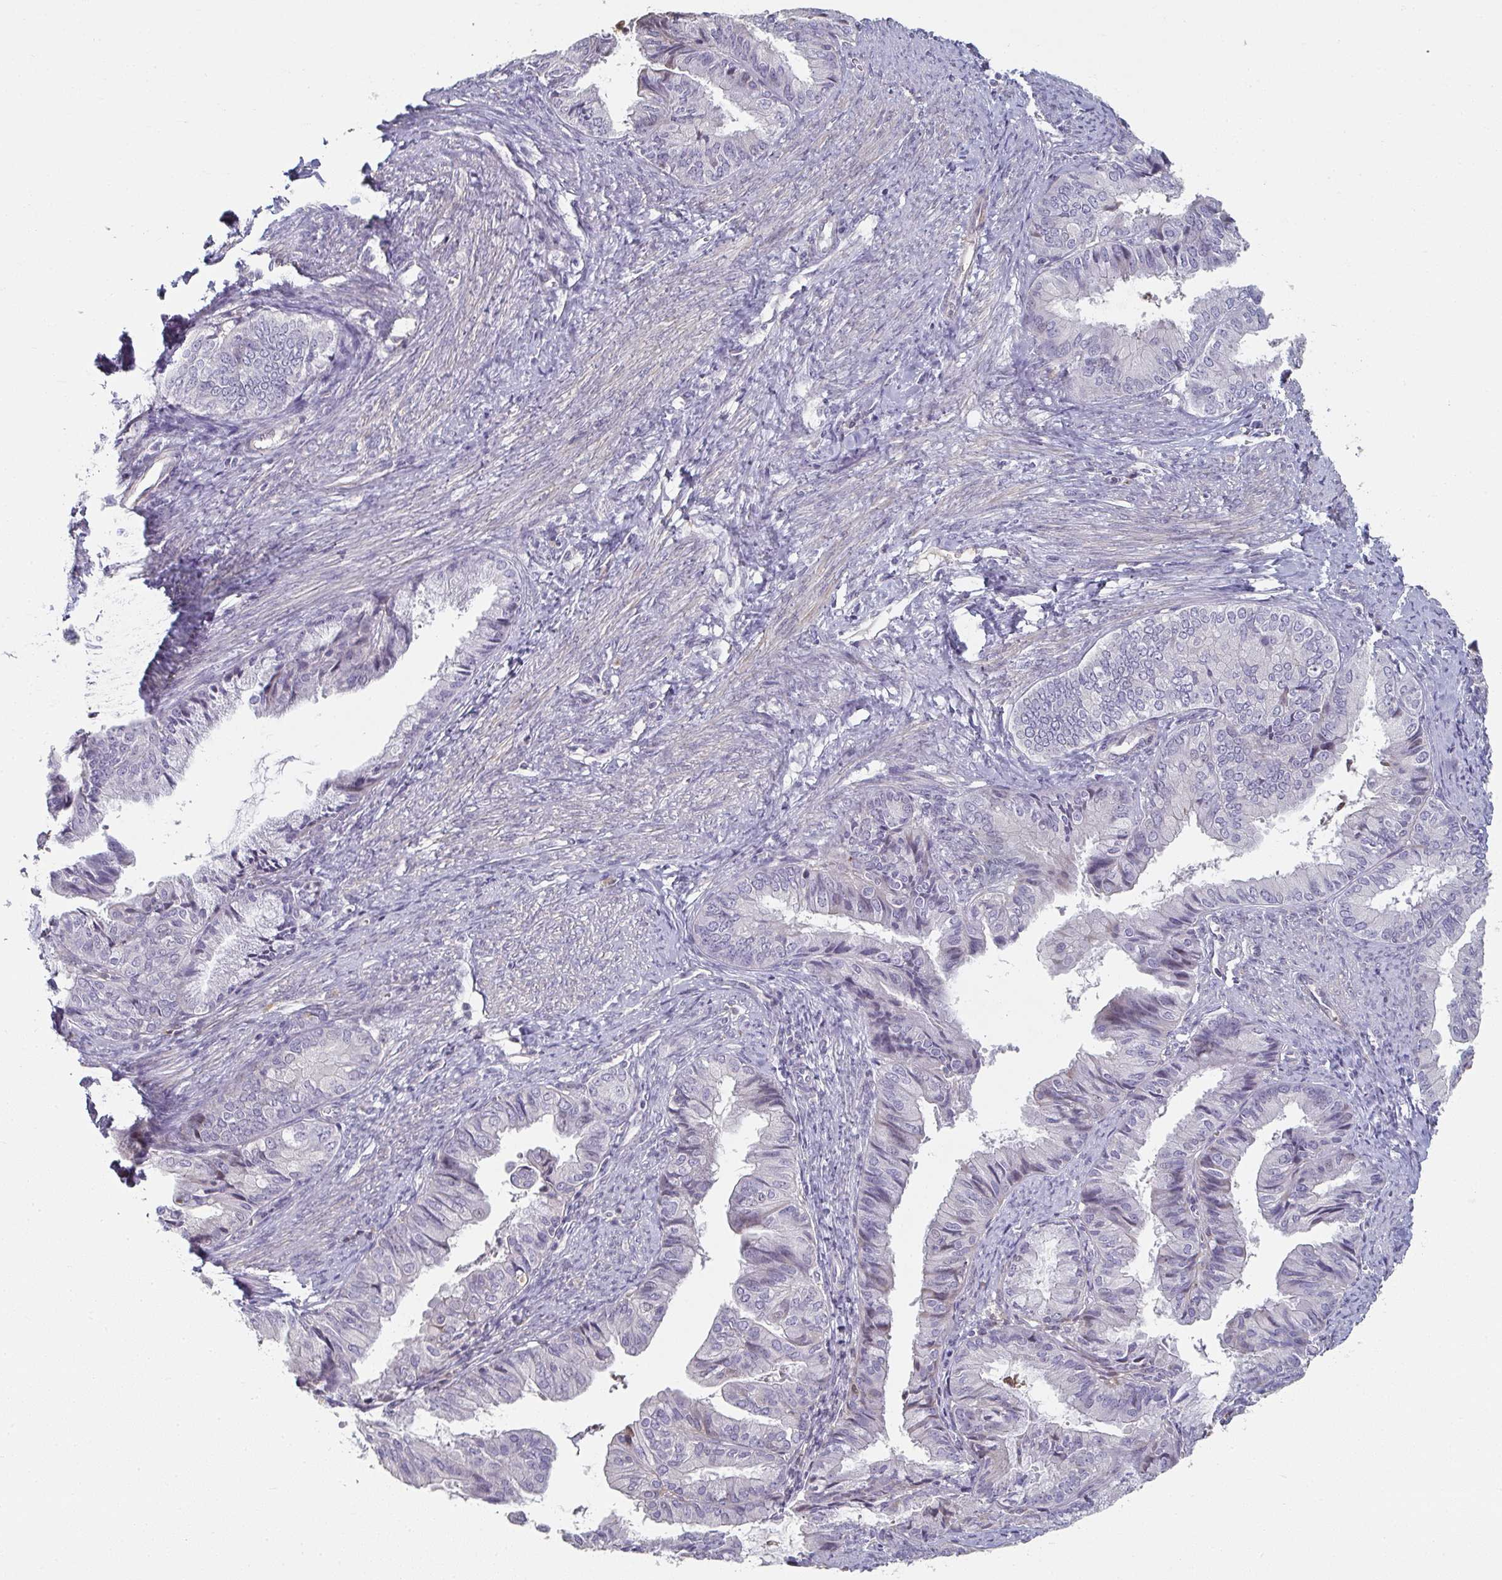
{"staining": {"intensity": "negative", "quantity": "none", "location": "none"}, "tissue": "endometrial cancer", "cell_type": "Tumor cells", "image_type": "cancer", "snomed": [{"axis": "morphology", "description": "Adenocarcinoma, NOS"}, {"axis": "topography", "description": "Endometrium"}], "caption": "Tumor cells are negative for protein expression in human endometrial adenocarcinoma. (DAB immunohistochemistry with hematoxylin counter stain).", "gene": "A1CF", "patient": {"sex": "female", "age": 86}}